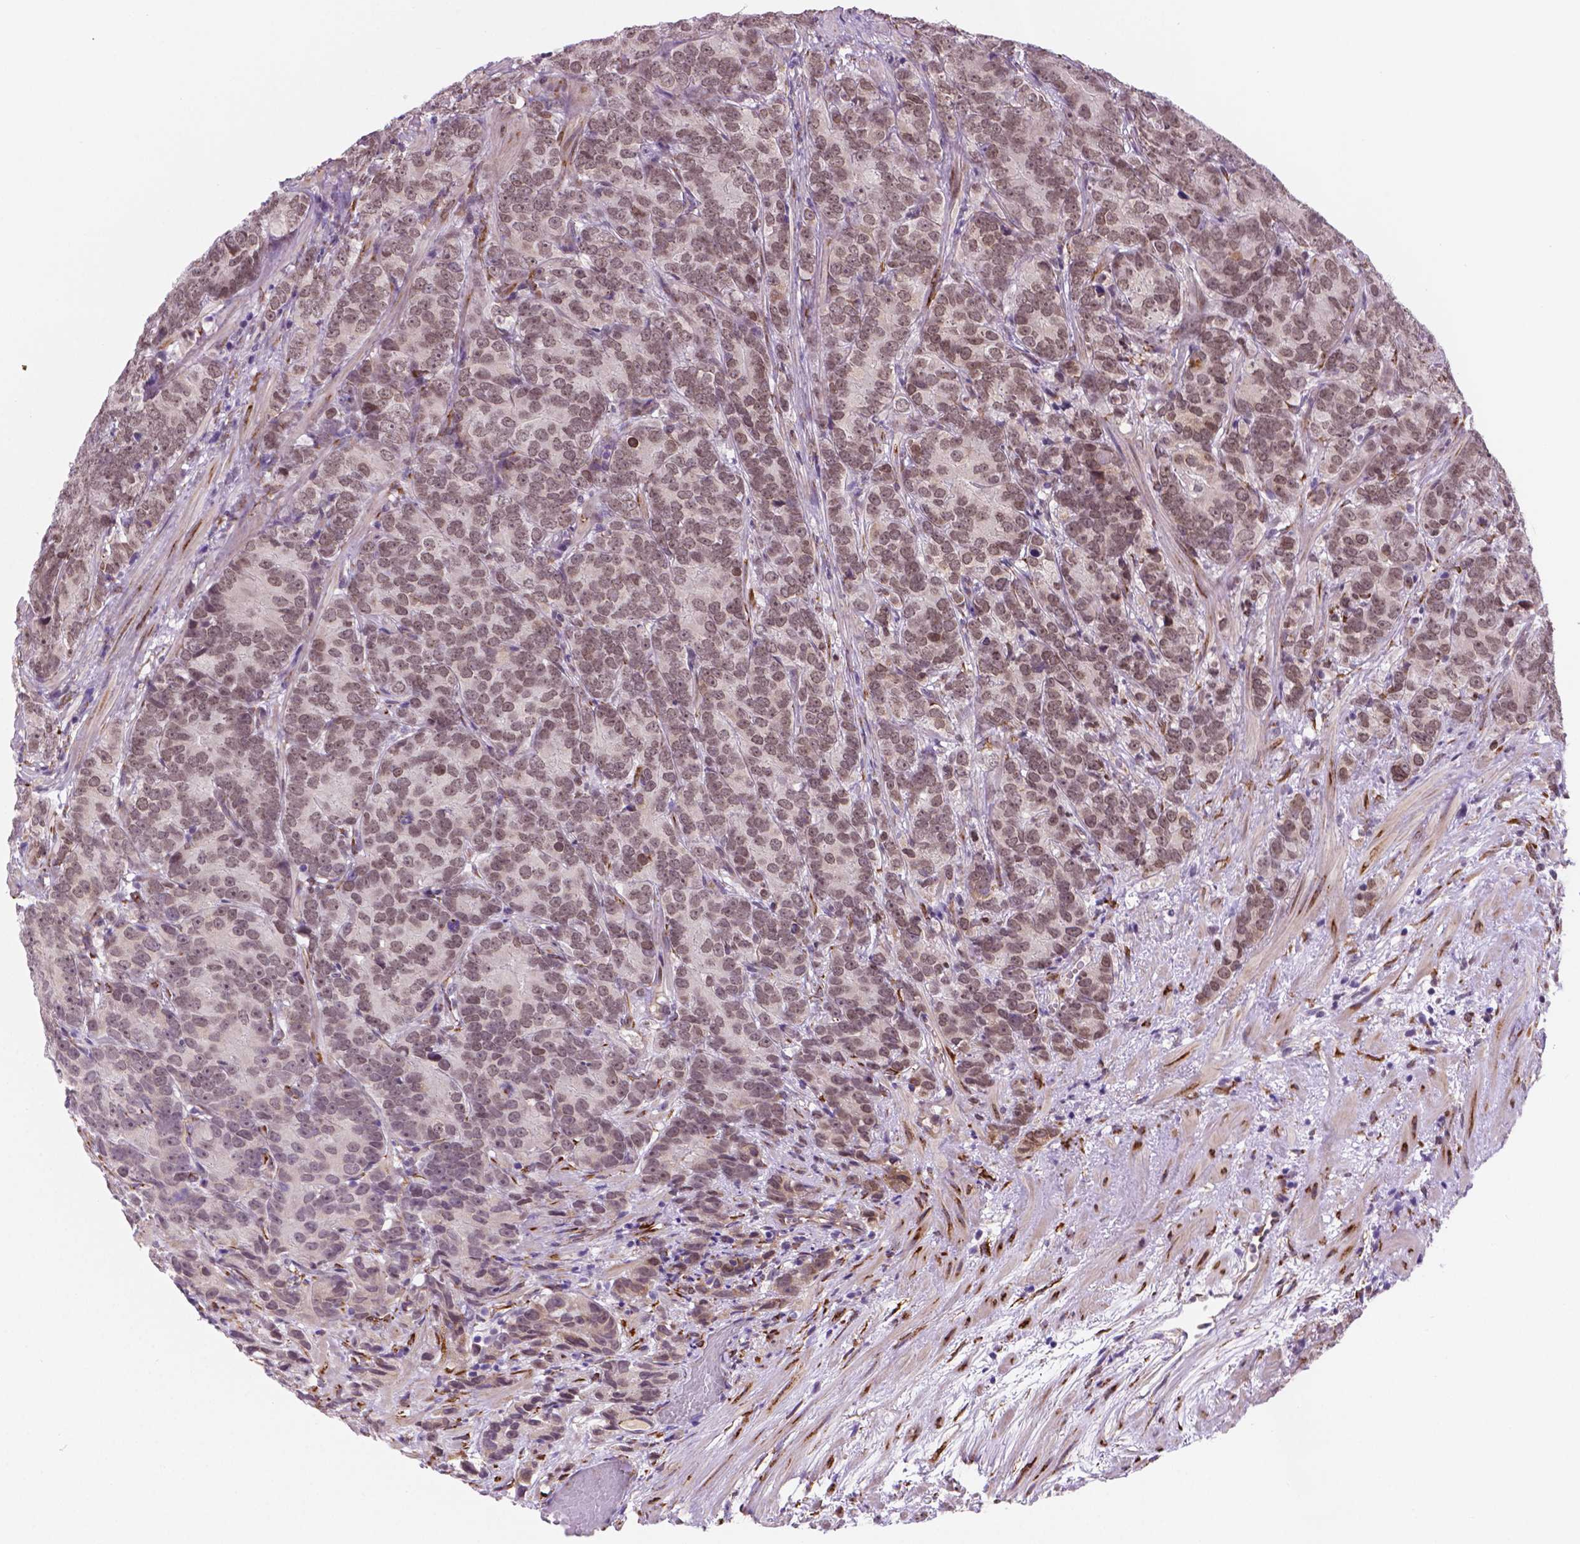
{"staining": {"intensity": "weak", "quantity": "25%-75%", "location": "cytoplasmic/membranous,nuclear"}, "tissue": "prostate cancer", "cell_type": "Tumor cells", "image_type": "cancer", "snomed": [{"axis": "morphology", "description": "Adenocarcinoma, High grade"}, {"axis": "topography", "description": "Prostate"}], "caption": "Immunohistochemistry (IHC) (DAB) staining of human prostate cancer reveals weak cytoplasmic/membranous and nuclear protein expression in approximately 25%-75% of tumor cells.", "gene": "FNIP1", "patient": {"sex": "male", "age": 90}}